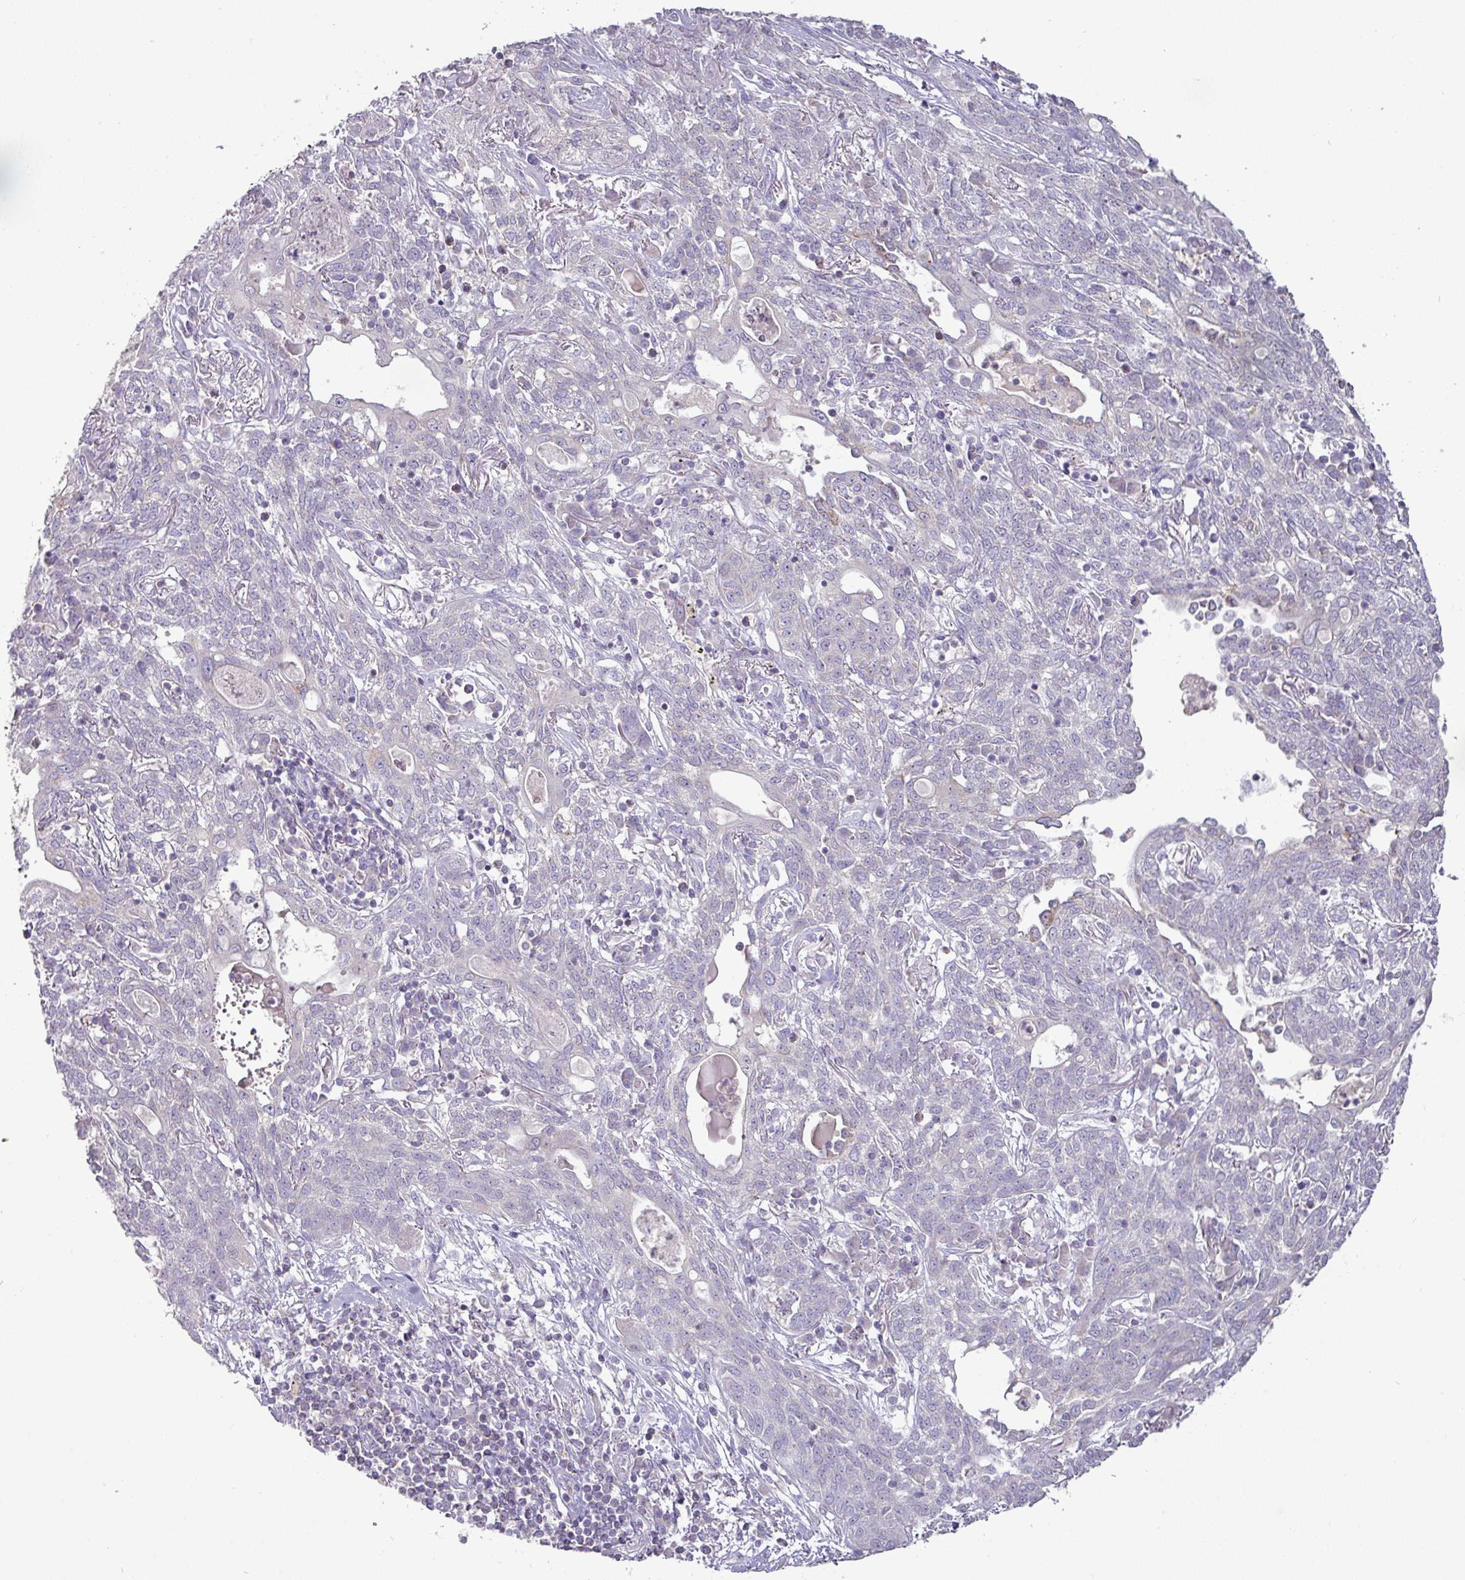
{"staining": {"intensity": "negative", "quantity": "none", "location": "none"}, "tissue": "lung cancer", "cell_type": "Tumor cells", "image_type": "cancer", "snomed": [{"axis": "morphology", "description": "Squamous cell carcinoma, NOS"}, {"axis": "topography", "description": "Lung"}], "caption": "Protein analysis of lung cancer displays no significant expression in tumor cells.", "gene": "TRAPPC1", "patient": {"sex": "female", "age": 70}}